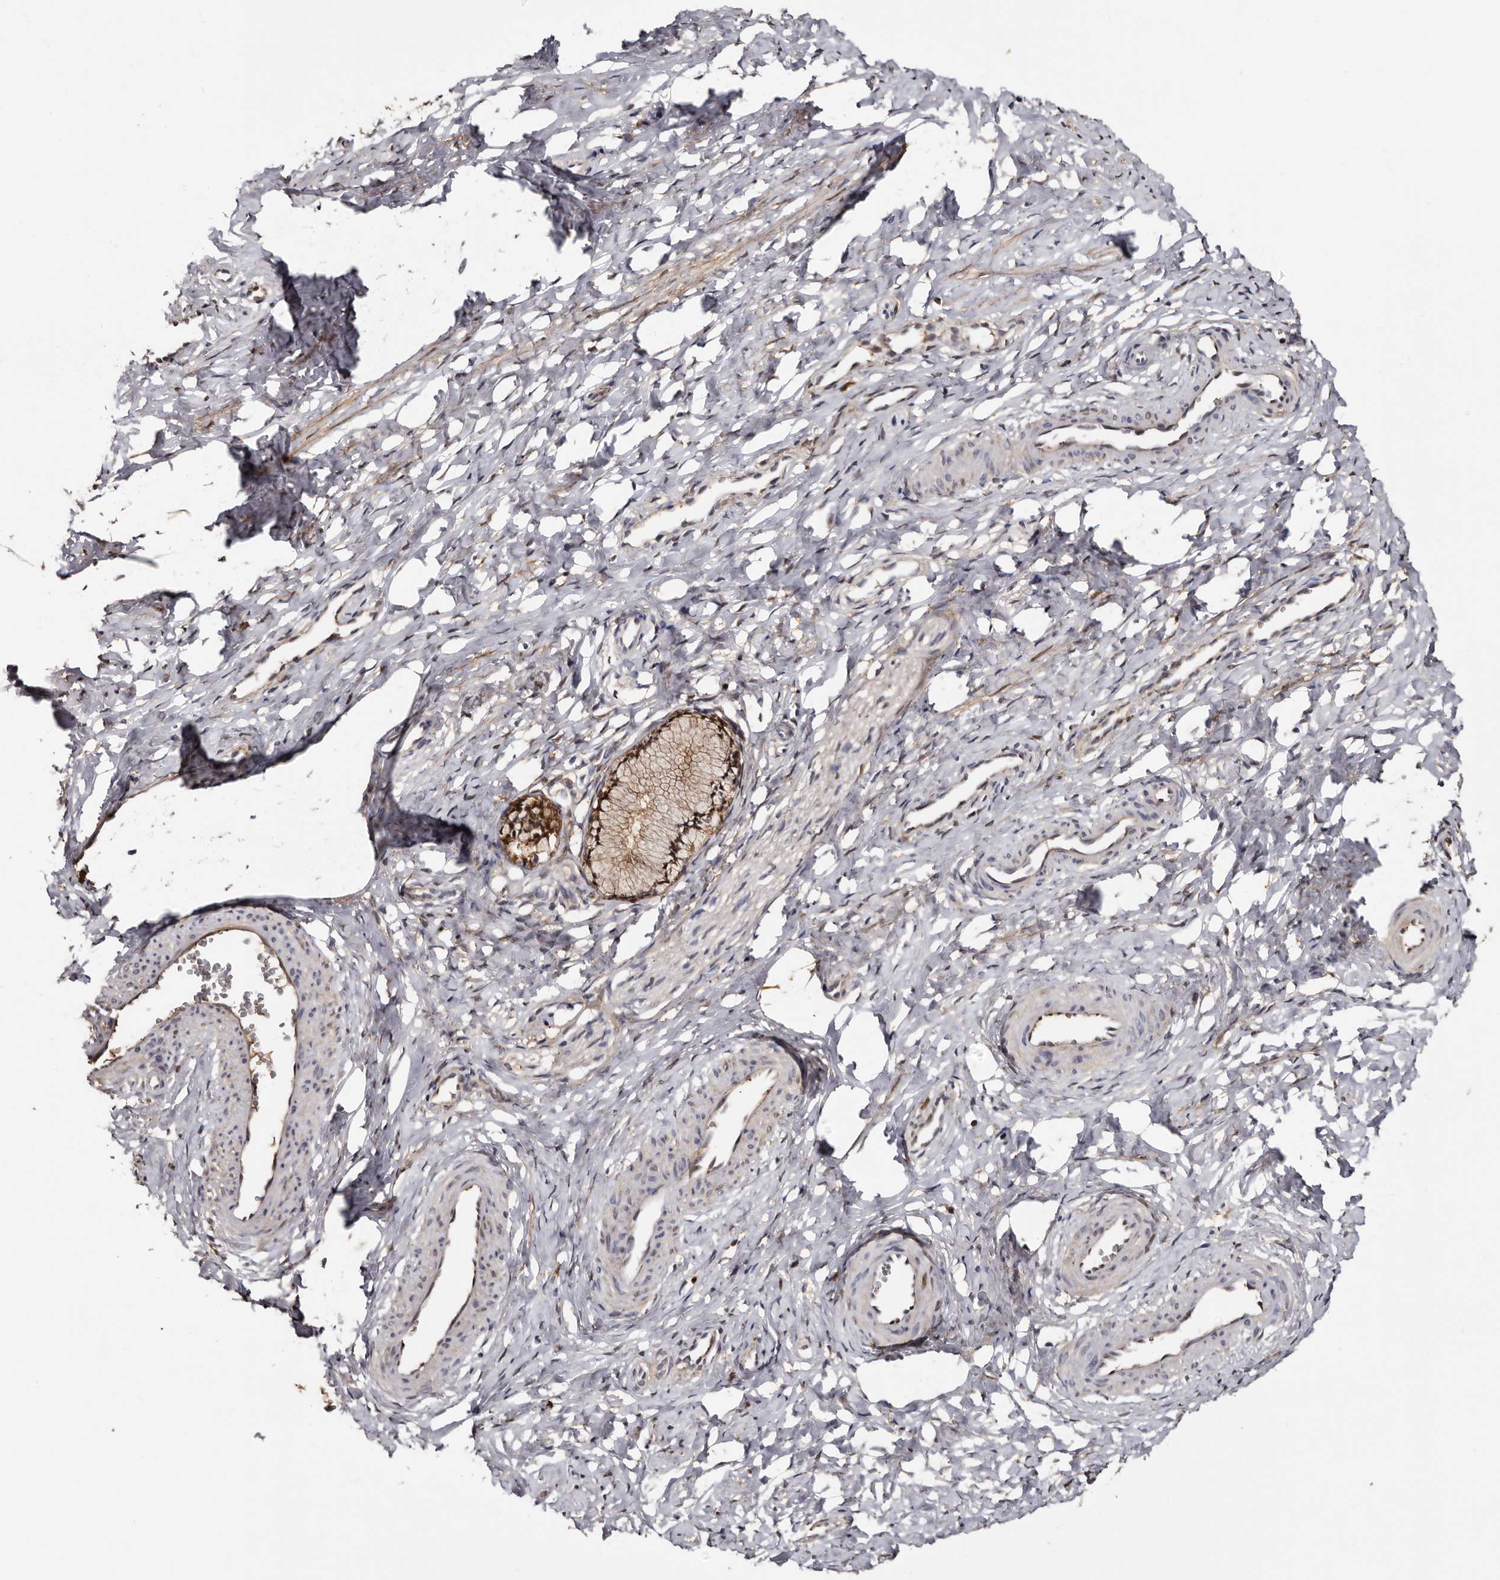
{"staining": {"intensity": "strong", "quantity": ">75%", "location": "cytoplasmic/membranous,nuclear"}, "tissue": "cervix", "cell_type": "Glandular cells", "image_type": "normal", "snomed": [{"axis": "morphology", "description": "Normal tissue, NOS"}, {"axis": "topography", "description": "Cervix"}], "caption": "Protein staining of normal cervix reveals strong cytoplasmic/membranous,nuclear positivity in approximately >75% of glandular cells.", "gene": "DNPH1", "patient": {"sex": "female", "age": 27}}